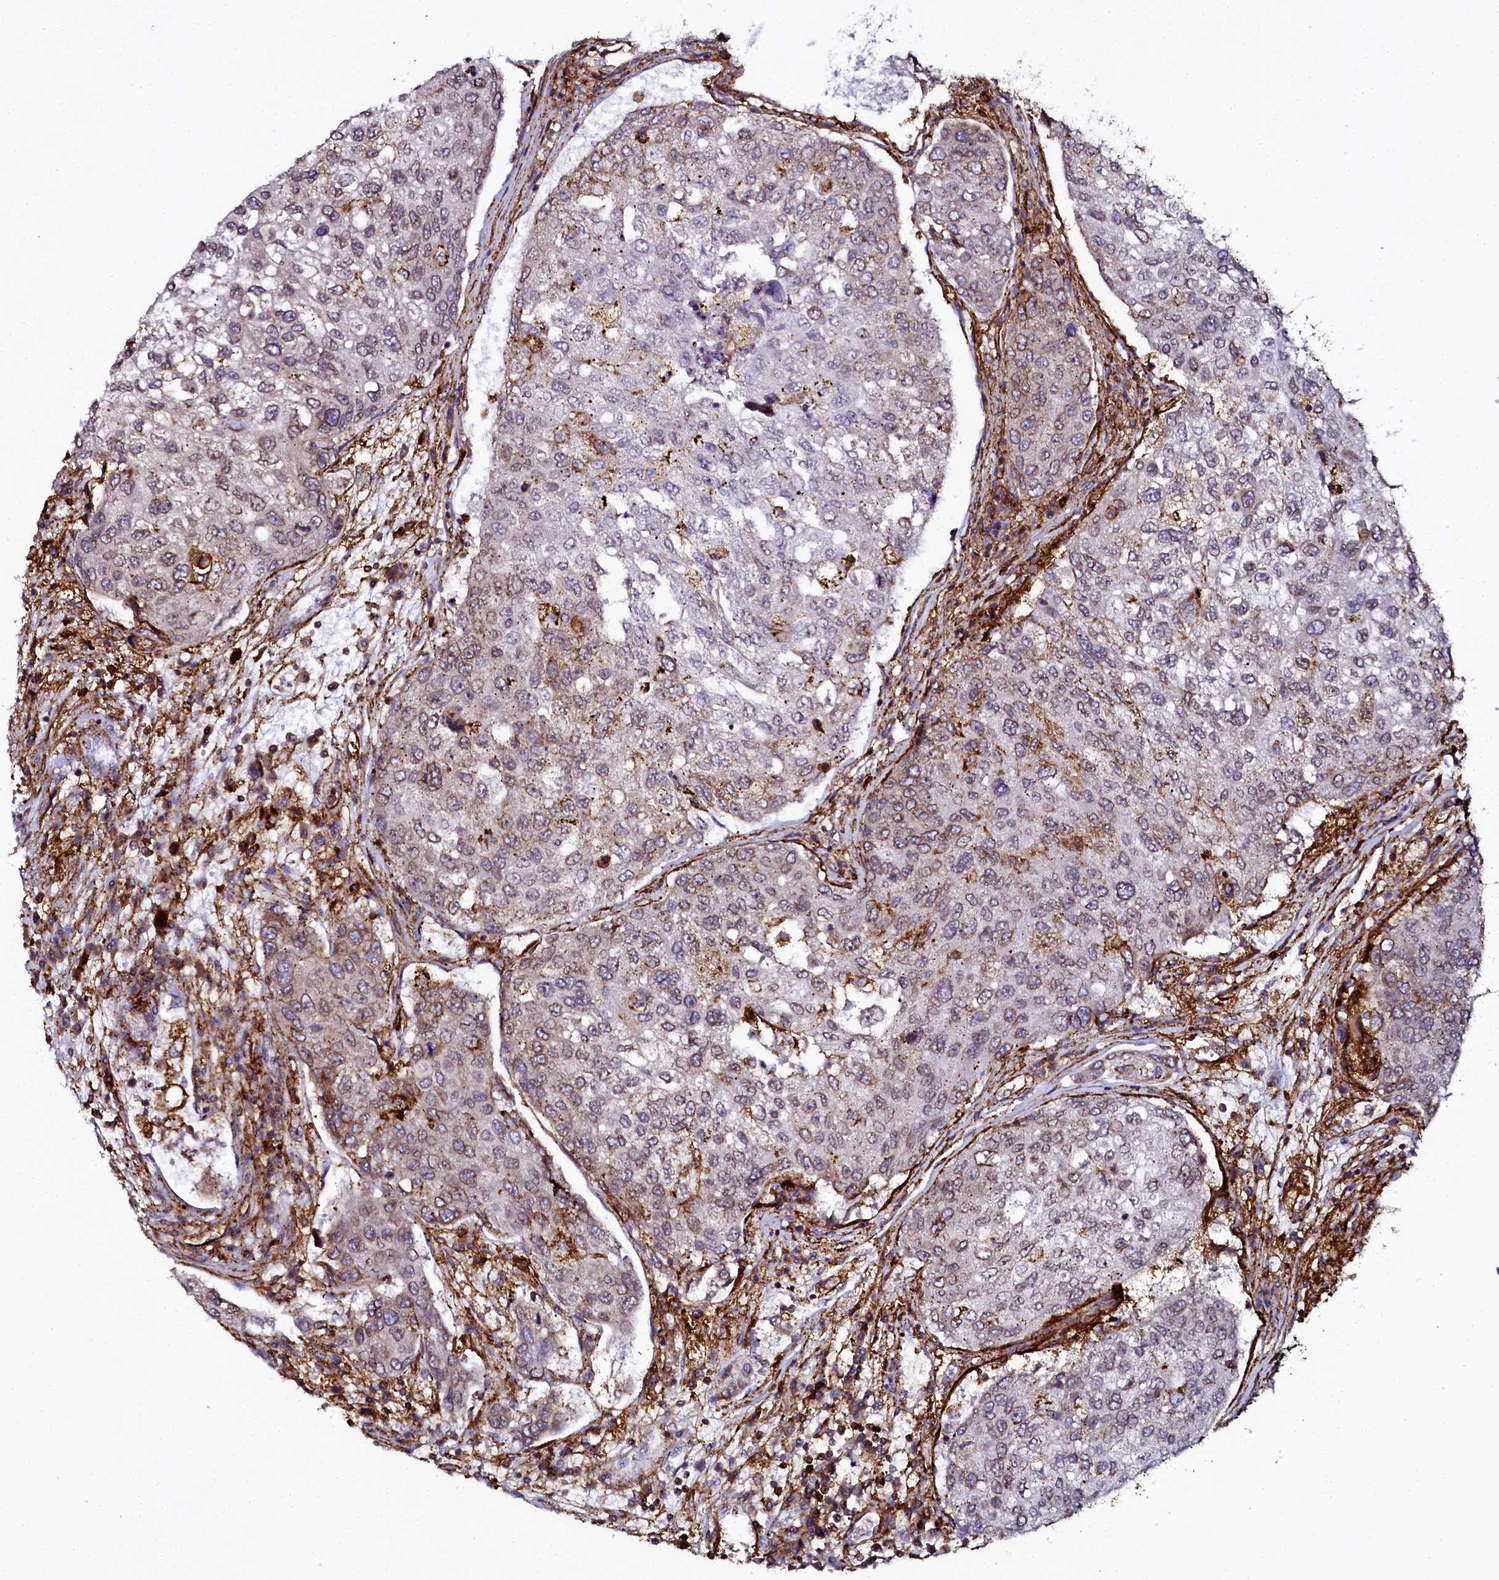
{"staining": {"intensity": "moderate", "quantity": "<25%", "location": "cytoplasmic/membranous,nuclear"}, "tissue": "urothelial cancer", "cell_type": "Tumor cells", "image_type": "cancer", "snomed": [{"axis": "morphology", "description": "Urothelial carcinoma, High grade"}, {"axis": "topography", "description": "Lymph node"}, {"axis": "topography", "description": "Urinary bladder"}], "caption": "Tumor cells display moderate cytoplasmic/membranous and nuclear positivity in about <25% of cells in urothelial cancer.", "gene": "AAAS", "patient": {"sex": "male", "age": 51}}